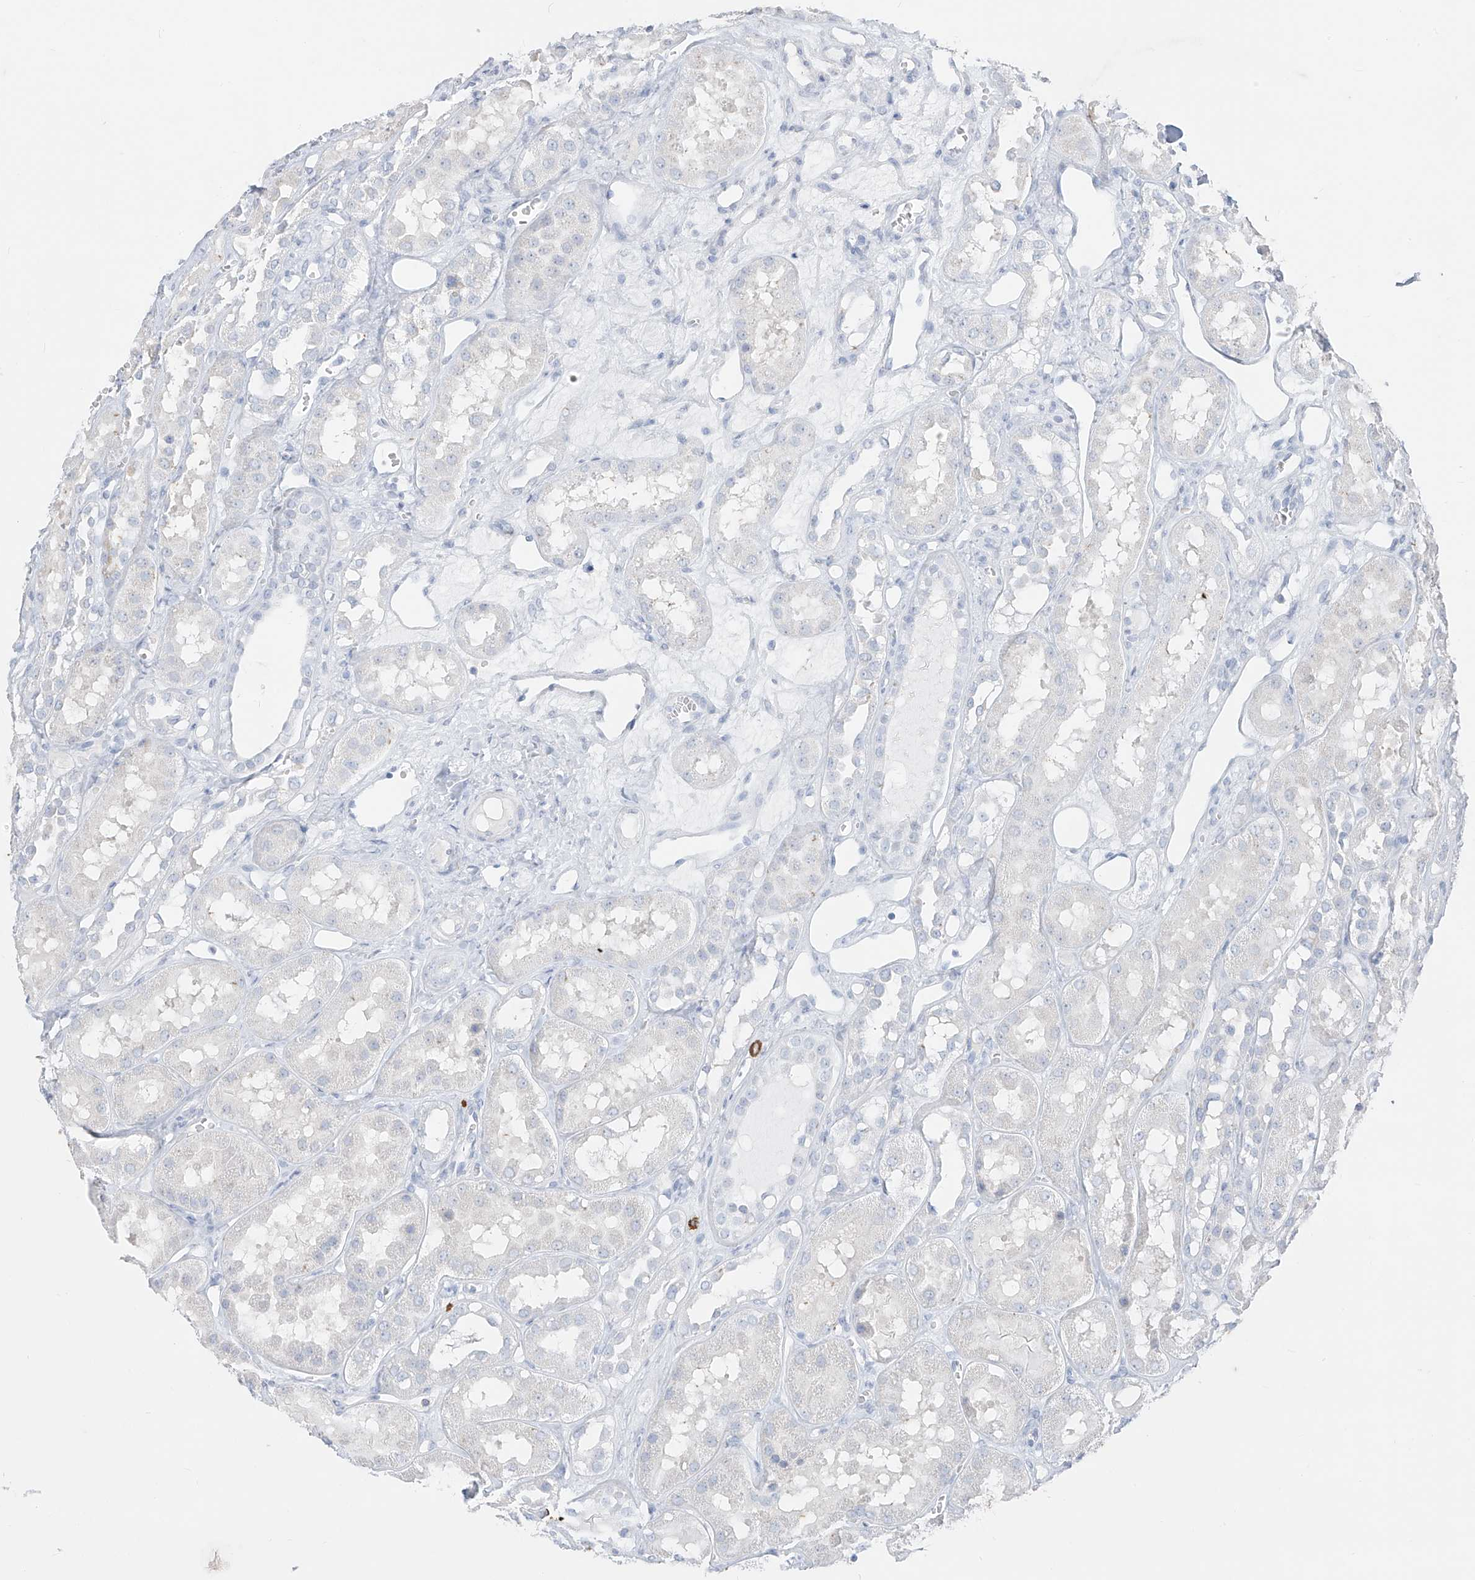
{"staining": {"intensity": "negative", "quantity": "none", "location": "none"}, "tissue": "kidney", "cell_type": "Cells in glomeruli", "image_type": "normal", "snomed": [{"axis": "morphology", "description": "Normal tissue, NOS"}, {"axis": "topography", "description": "Kidney"}], "caption": "Immunohistochemistry (IHC) photomicrograph of normal kidney: human kidney stained with DAB demonstrates no significant protein expression in cells in glomeruli. Nuclei are stained in blue.", "gene": "CX3CR1", "patient": {"sex": "male", "age": 16}}